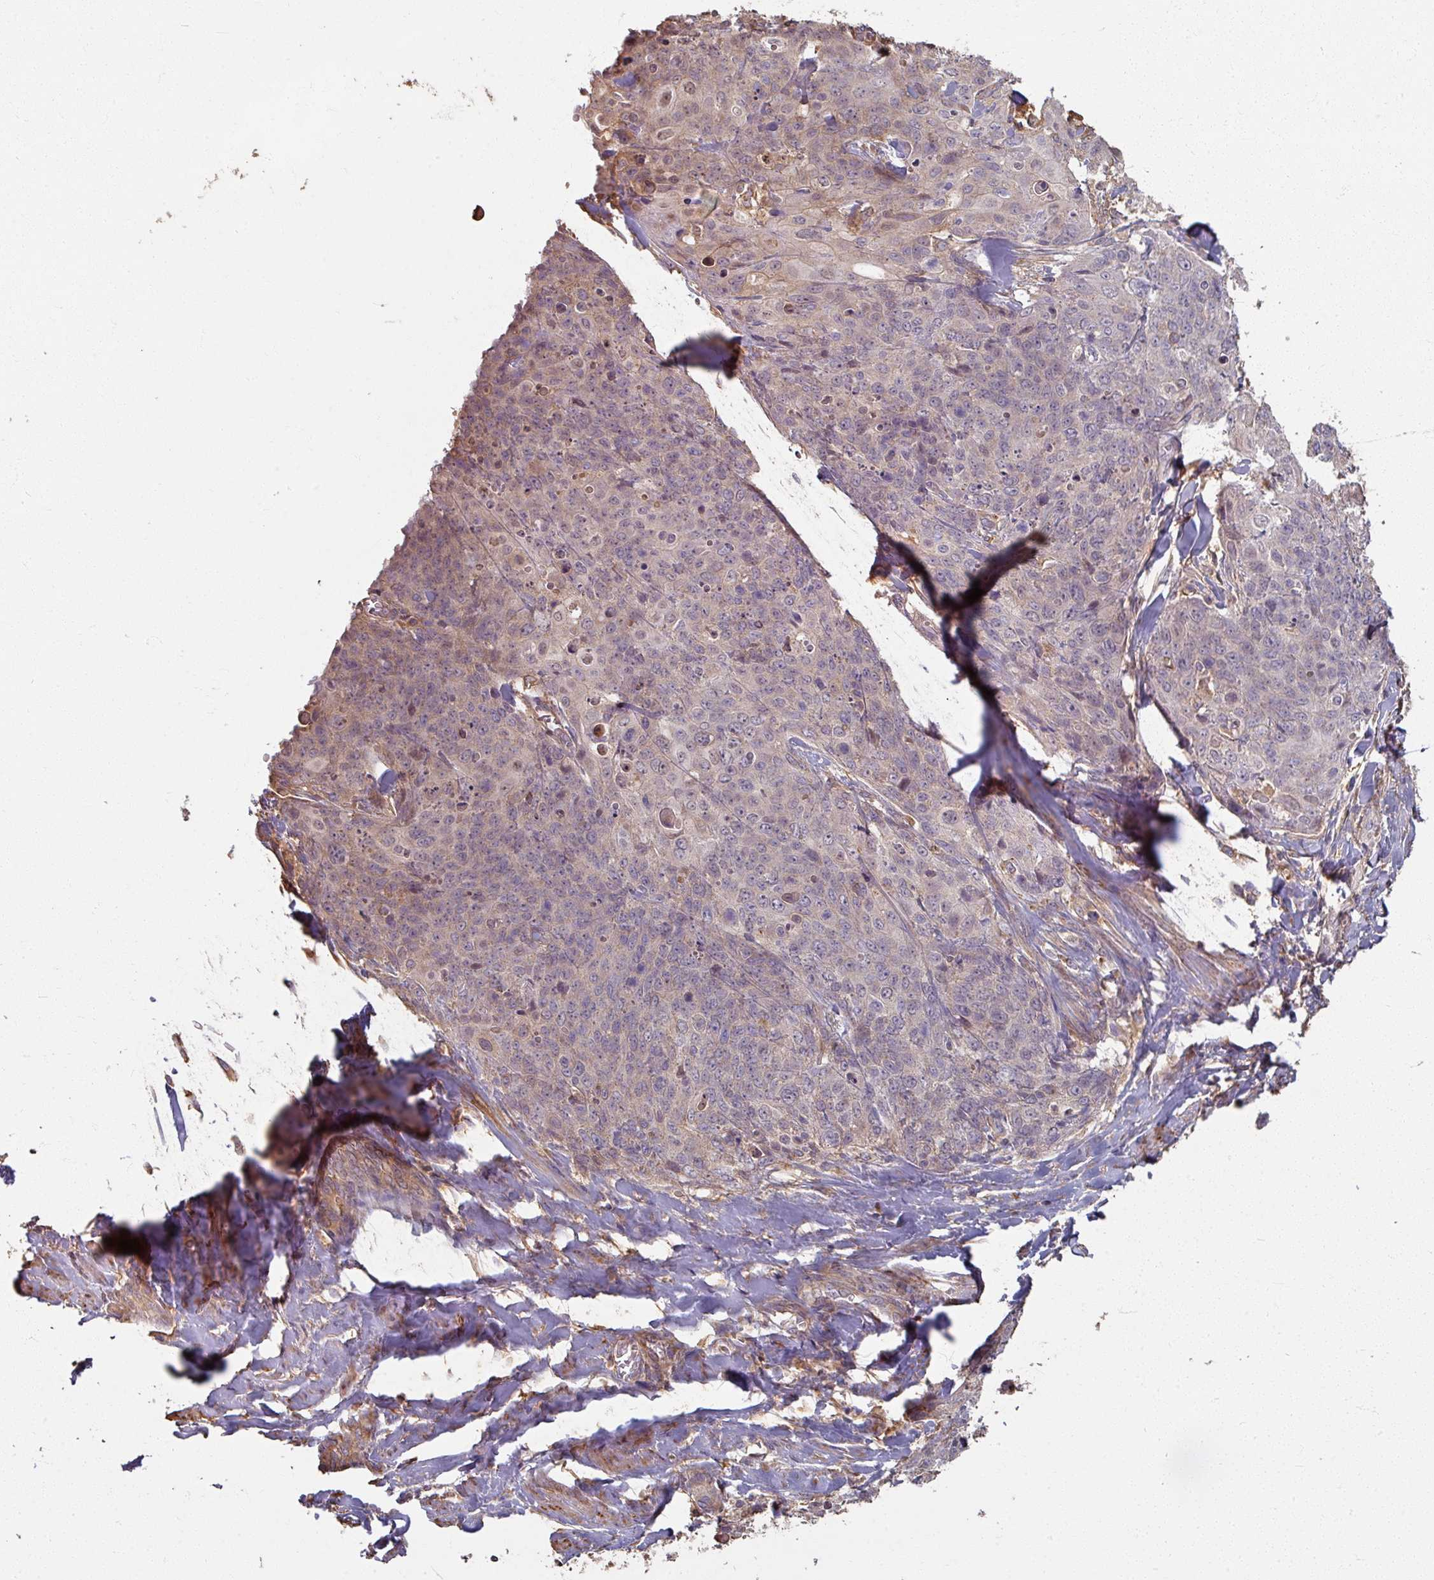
{"staining": {"intensity": "weak", "quantity": "<25%", "location": "cytoplasmic/membranous"}, "tissue": "skin cancer", "cell_type": "Tumor cells", "image_type": "cancer", "snomed": [{"axis": "morphology", "description": "Squamous cell carcinoma, NOS"}, {"axis": "topography", "description": "Skin"}, {"axis": "topography", "description": "Vulva"}], "caption": "IHC image of neoplastic tissue: human skin cancer (squamous cell carcinoma) stained with DAB (3,3'-diaminobenzidine) exhibits no significant protein expression in tumor cells.", "gene": "CCDC68", "patient": {"sex": "female", "age": 85}}